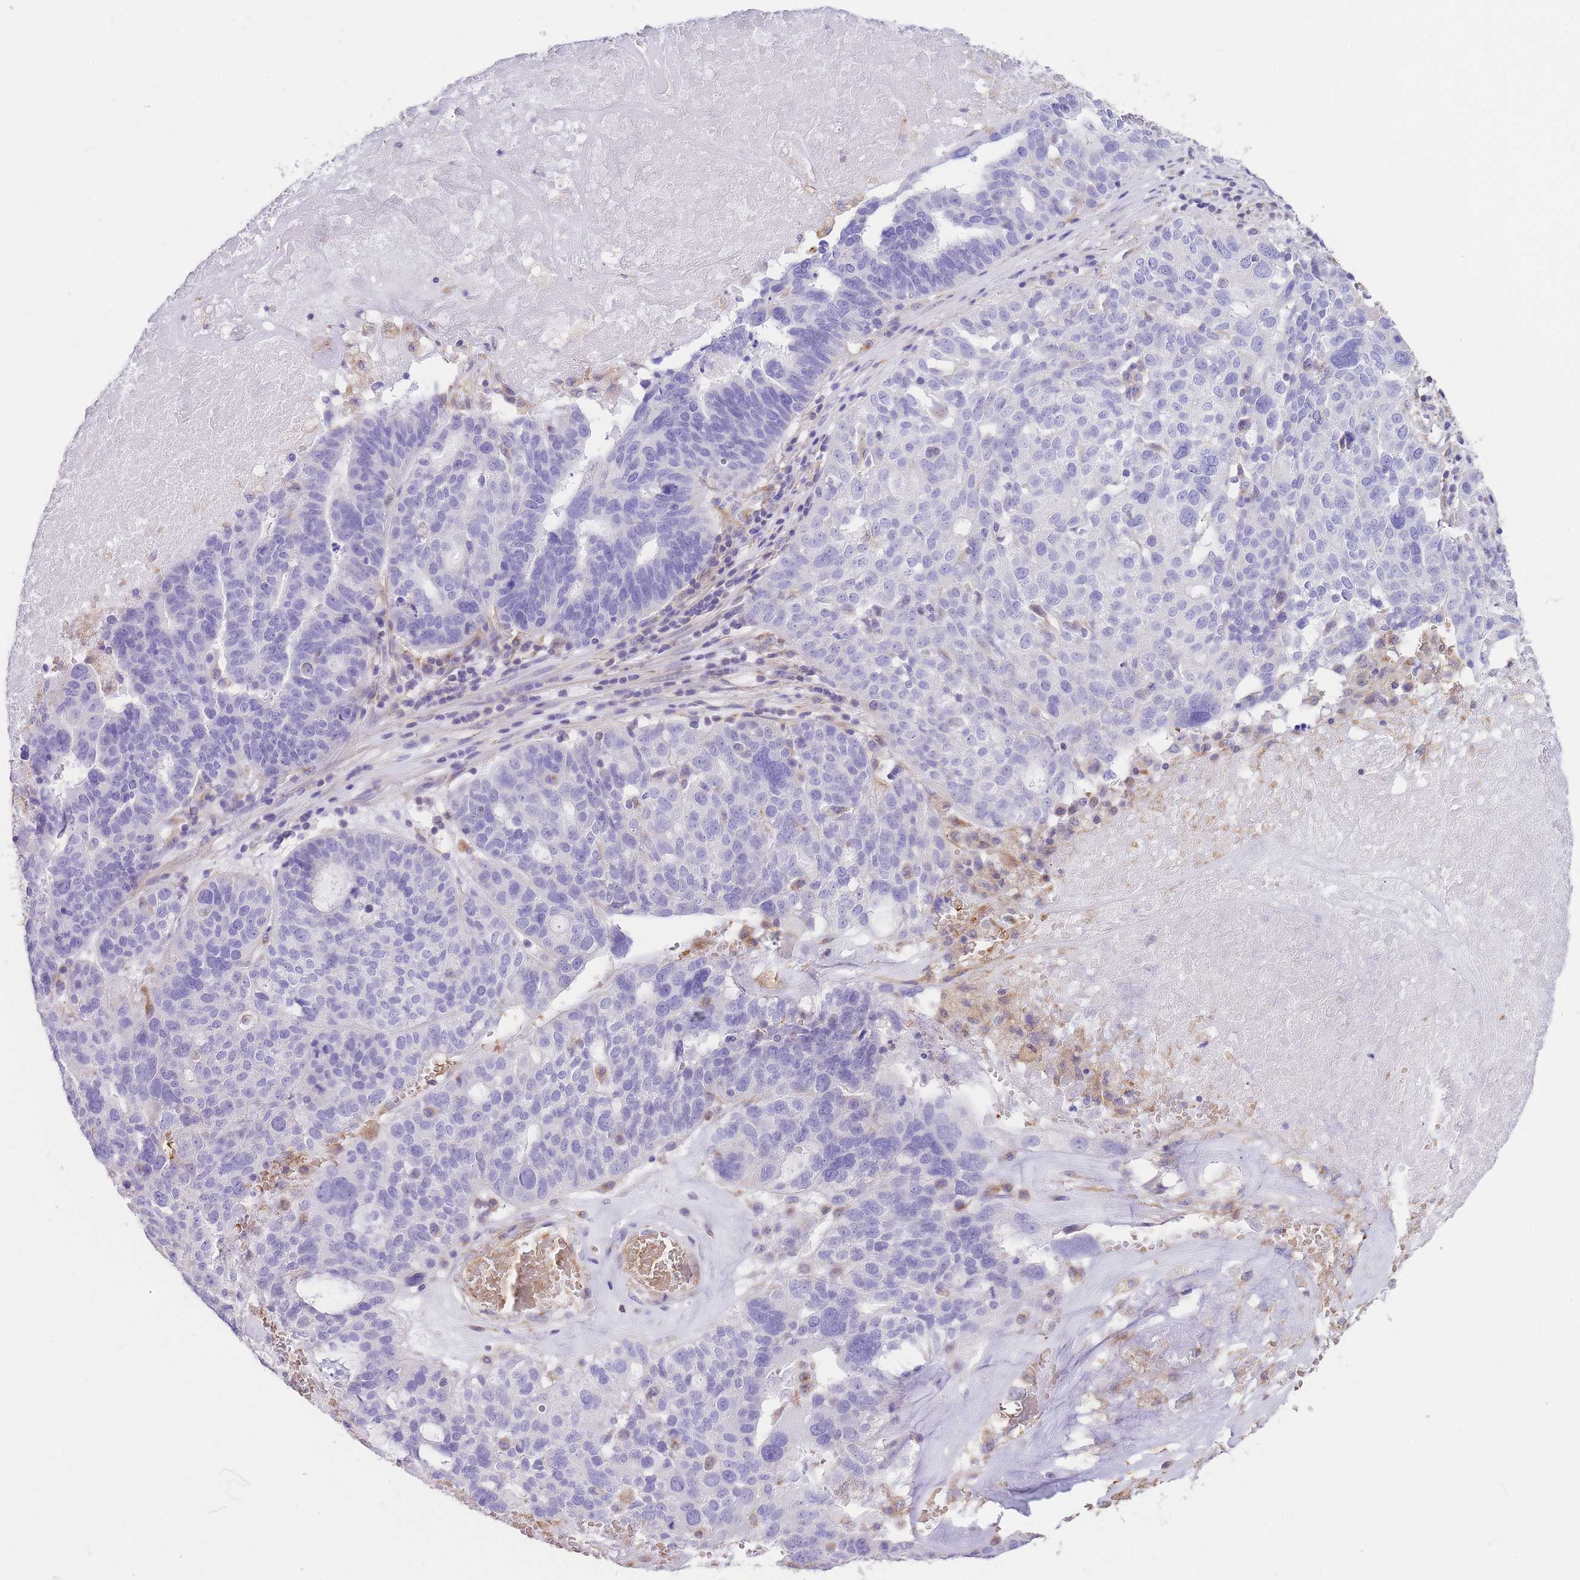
{"staining": {"intensity": "negative", "quantity": "none", "location": "none"}, "tissue": "ovarian cancer", "cell_type": "Tumor cells", "image_type": "cancer", "snomed": [{"axis": "morphology", "description": "Cystadenocarcinoma, serous, NOS"}, {"axis": "topography", "description": "Ovary"}], "caption": "The histopathology image demonstrates no staining of tumor cells in ovarian serous cystadenocarcinoma.", "gene": "ANKRD53", "patient": {"sex": "female", "age": 59}}